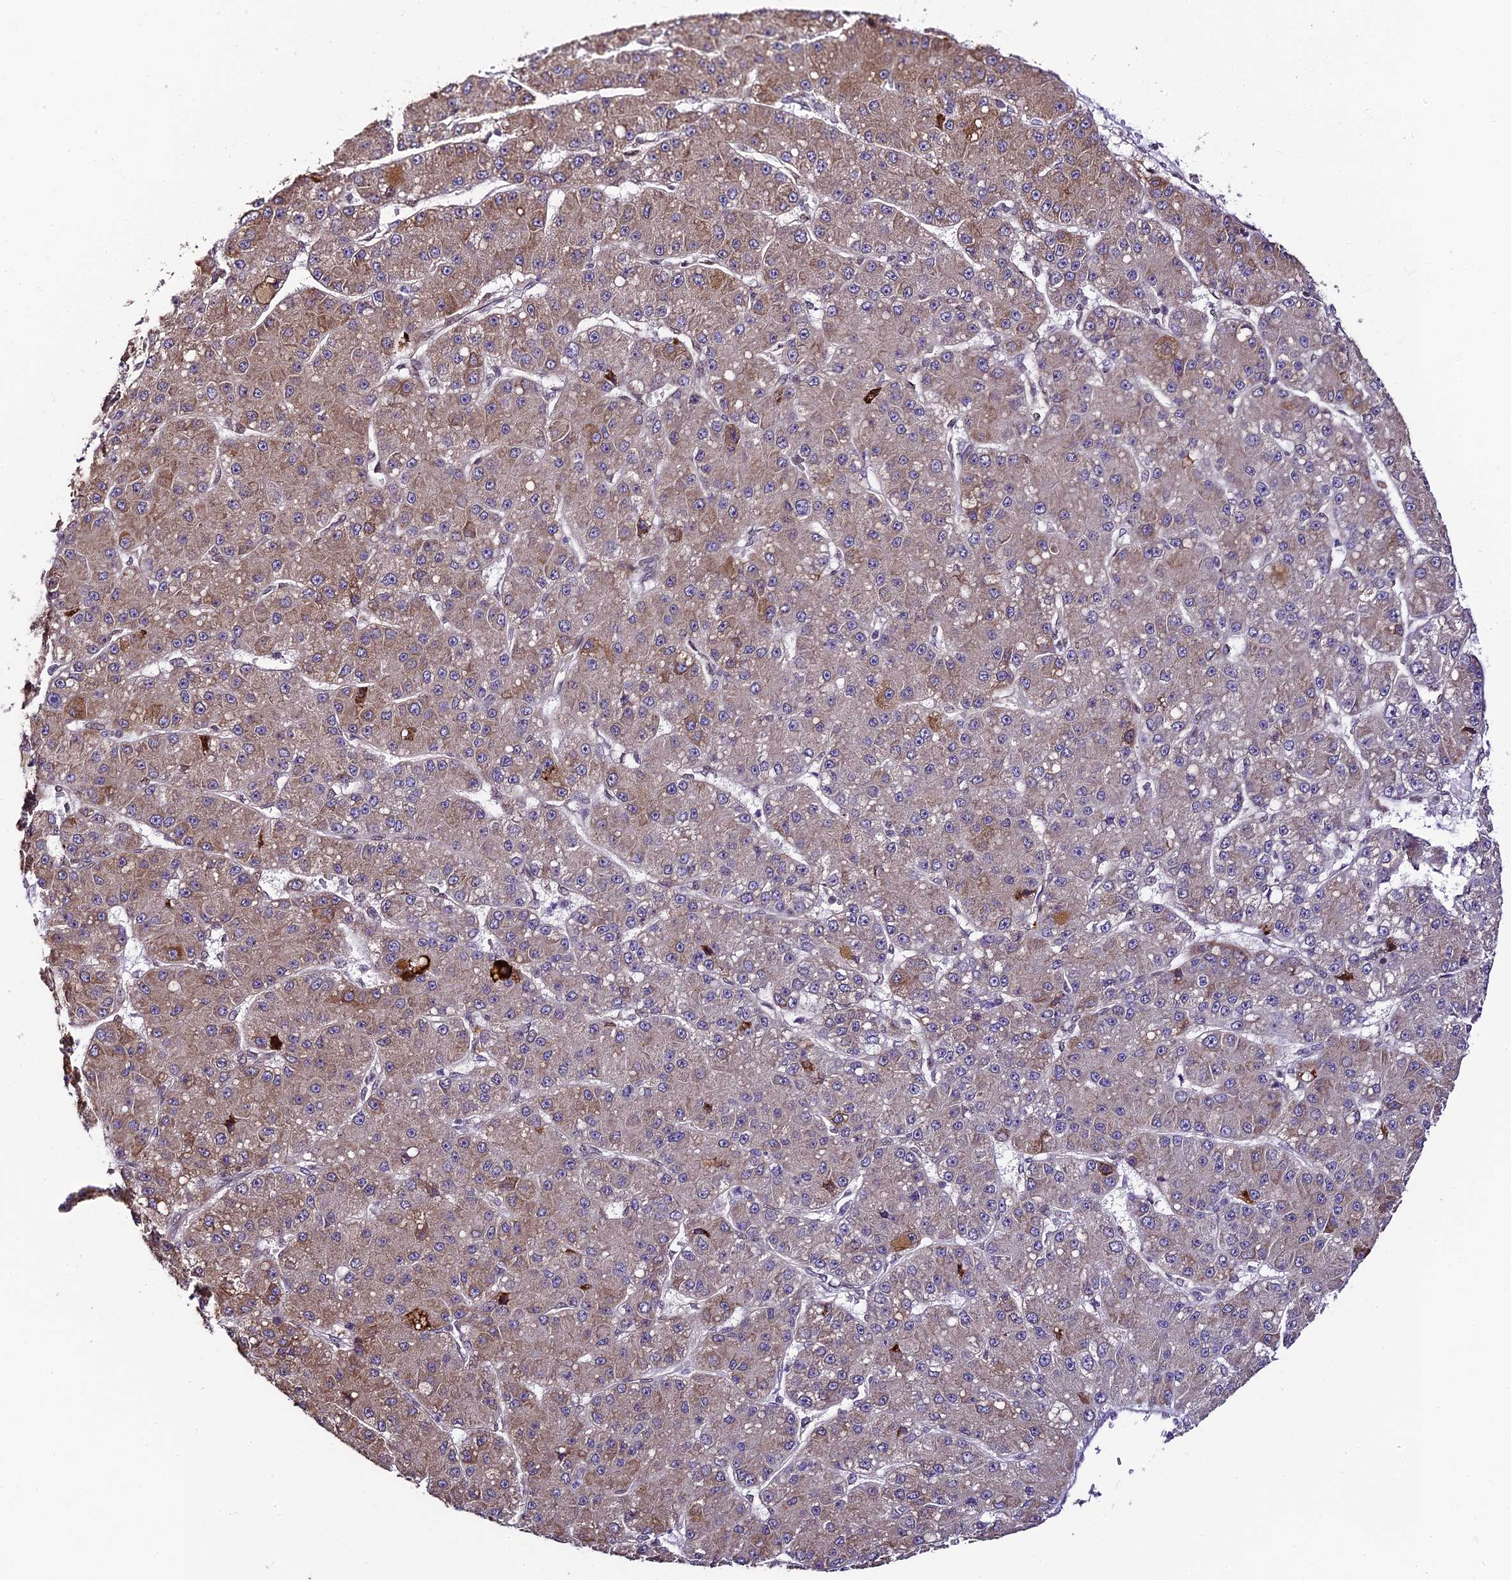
{"staining": {"intensity": "moderate", "quantity": "25%-75%", "location": "cytoplasmic/membranous"}, "tissue": "liver cancer", "cell_type": "Tumor cells", "image_type": "cancer", "snomed": [{"axis": "morphology", "description": "Carcinoma, Hepatocellular, NOS"}, {"axis": "topography", "description": "Liver"}], "caption": "Liver hepatocellular carcinoma tissue shows moderate cytoplasmic/membranous expression in about 25%-75% of tumor cells", "gene": "TRIM22", "patient": {"sex": "male", "age": 67}}